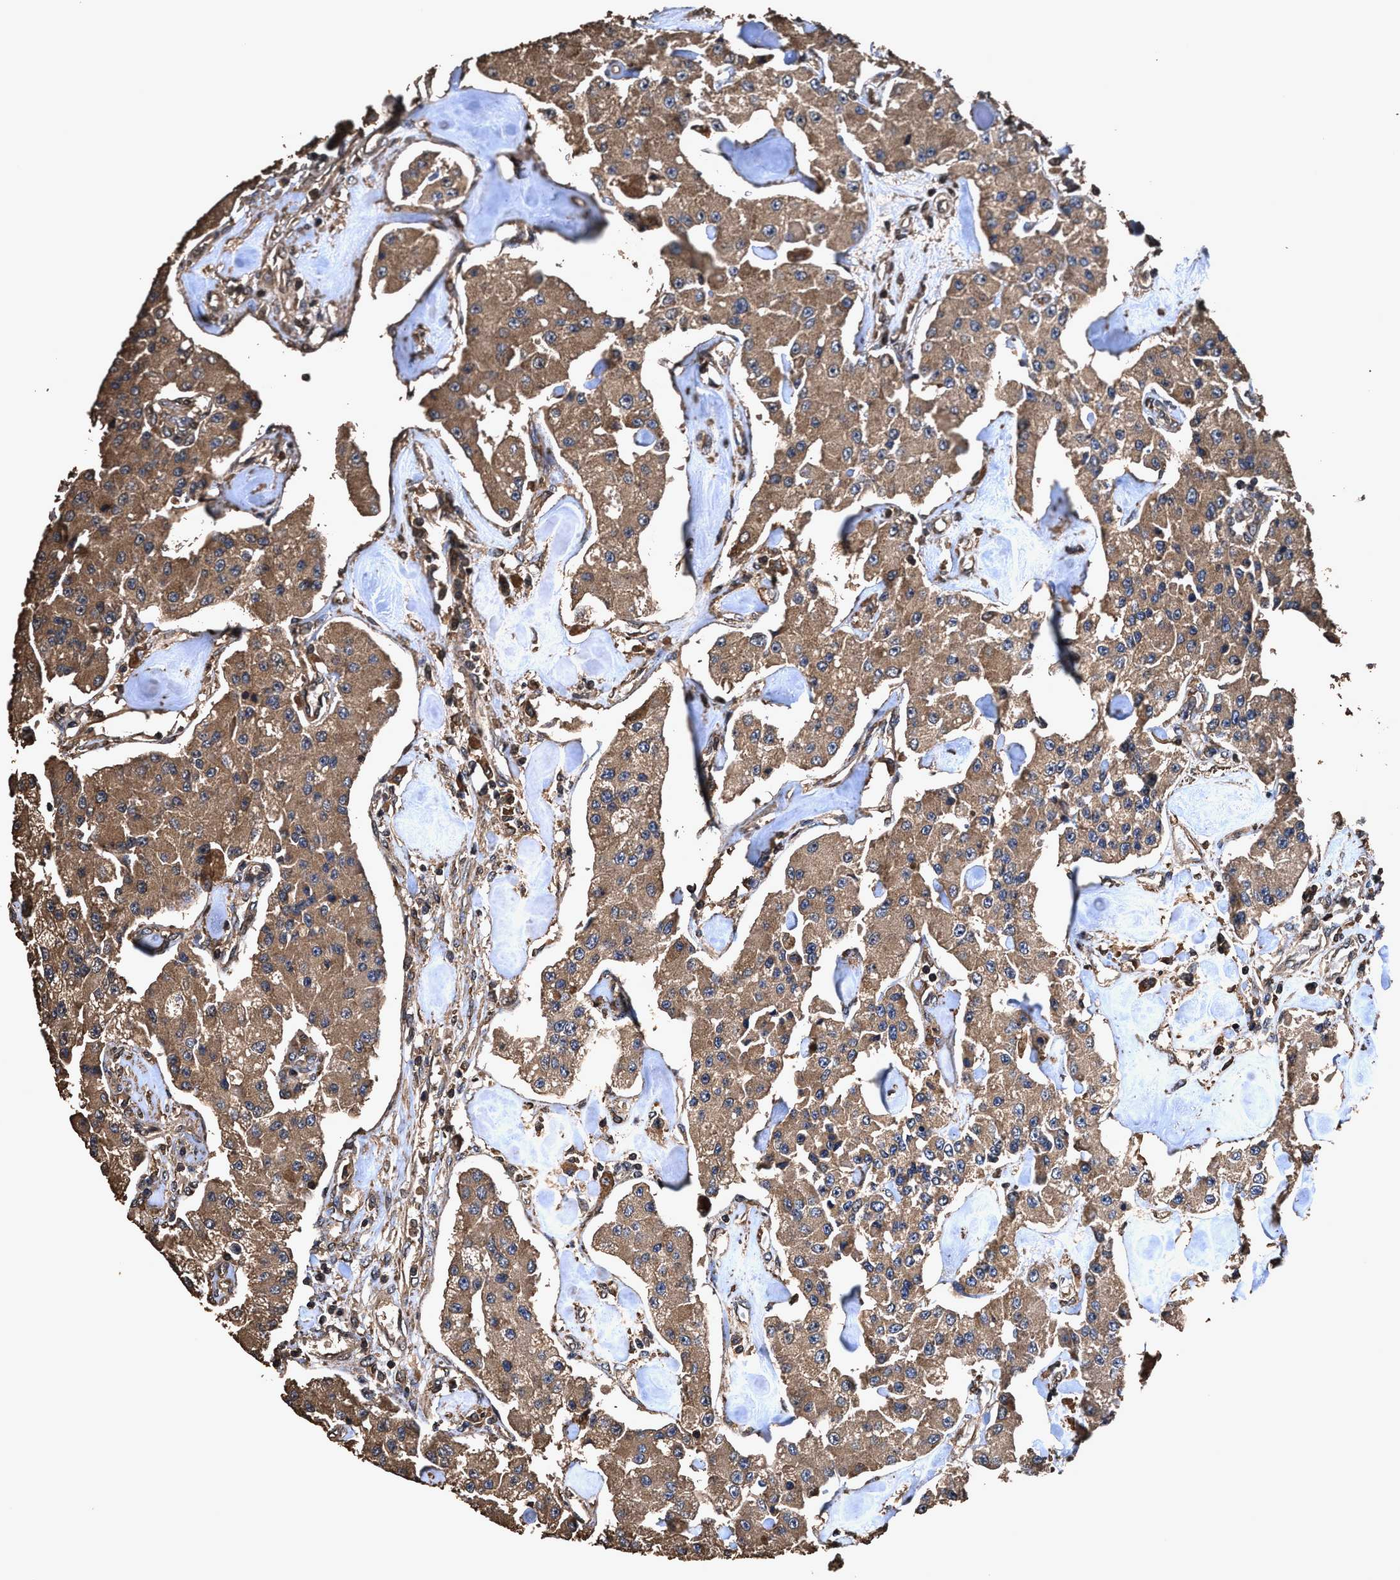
{"staining": {"intensity": "moderate", "quantity": ">75%", "location": "cytoplasmic/membranous"}, "tissue": "carcinoid", "cell_type": "Tumor cells", "image_type": "cancer", "snomed": [{"axis": "morphology", "description": "Carcinoid, malignant, NOS"}, {"axis": "topography", "description": "Pancreas"}], "caption": "Tumor cells show medium levels of moderate cytoplasmic/membranous positivity in approximately >75% of cells in human carcinoid.", "gene": "ZMYND19", "patient": {"sex": "male", "age": 41}}